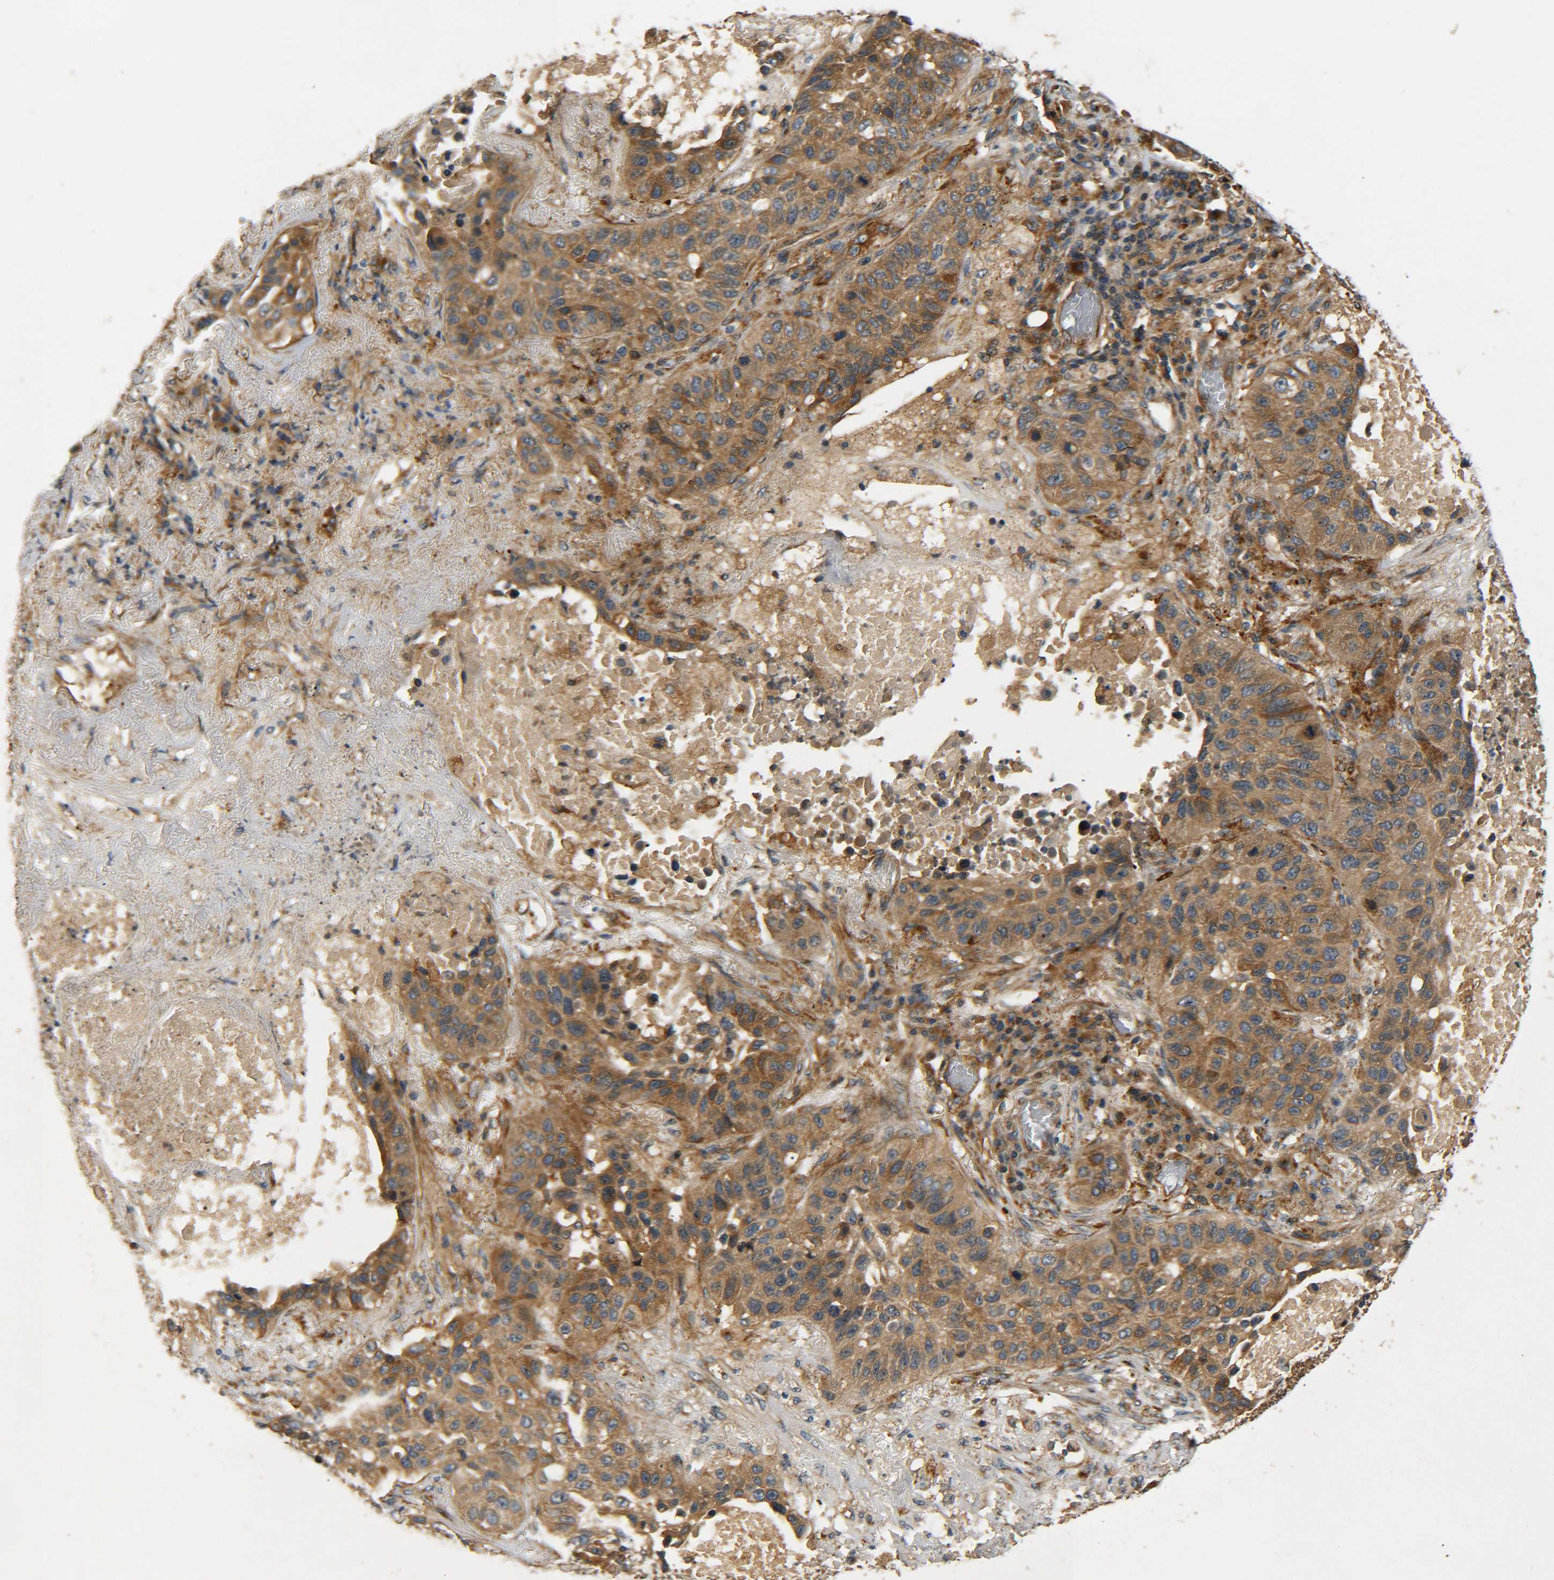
{"staining": {"intensity": "moderate", "quantity": ">75%", "location": "cytoplasmic/membranous"}, "tissue": "lung cancer", "cell_type": "Tumor cells", "image_type": "cancer", "snomed": [{"axis": "morphology", "description": "Squamous cell carcinoma, NOS"}, {"axis": "topography", "description": "Lung"}], "caption": "Squamous cell carcinoma (lung) stained with a brown dye demonstrates moderate cytoplasmic/membranous positive expression in about >75% of tumor cells.", "gene": "LRCH3", "patient": {"sex": "male", "age": 57}}